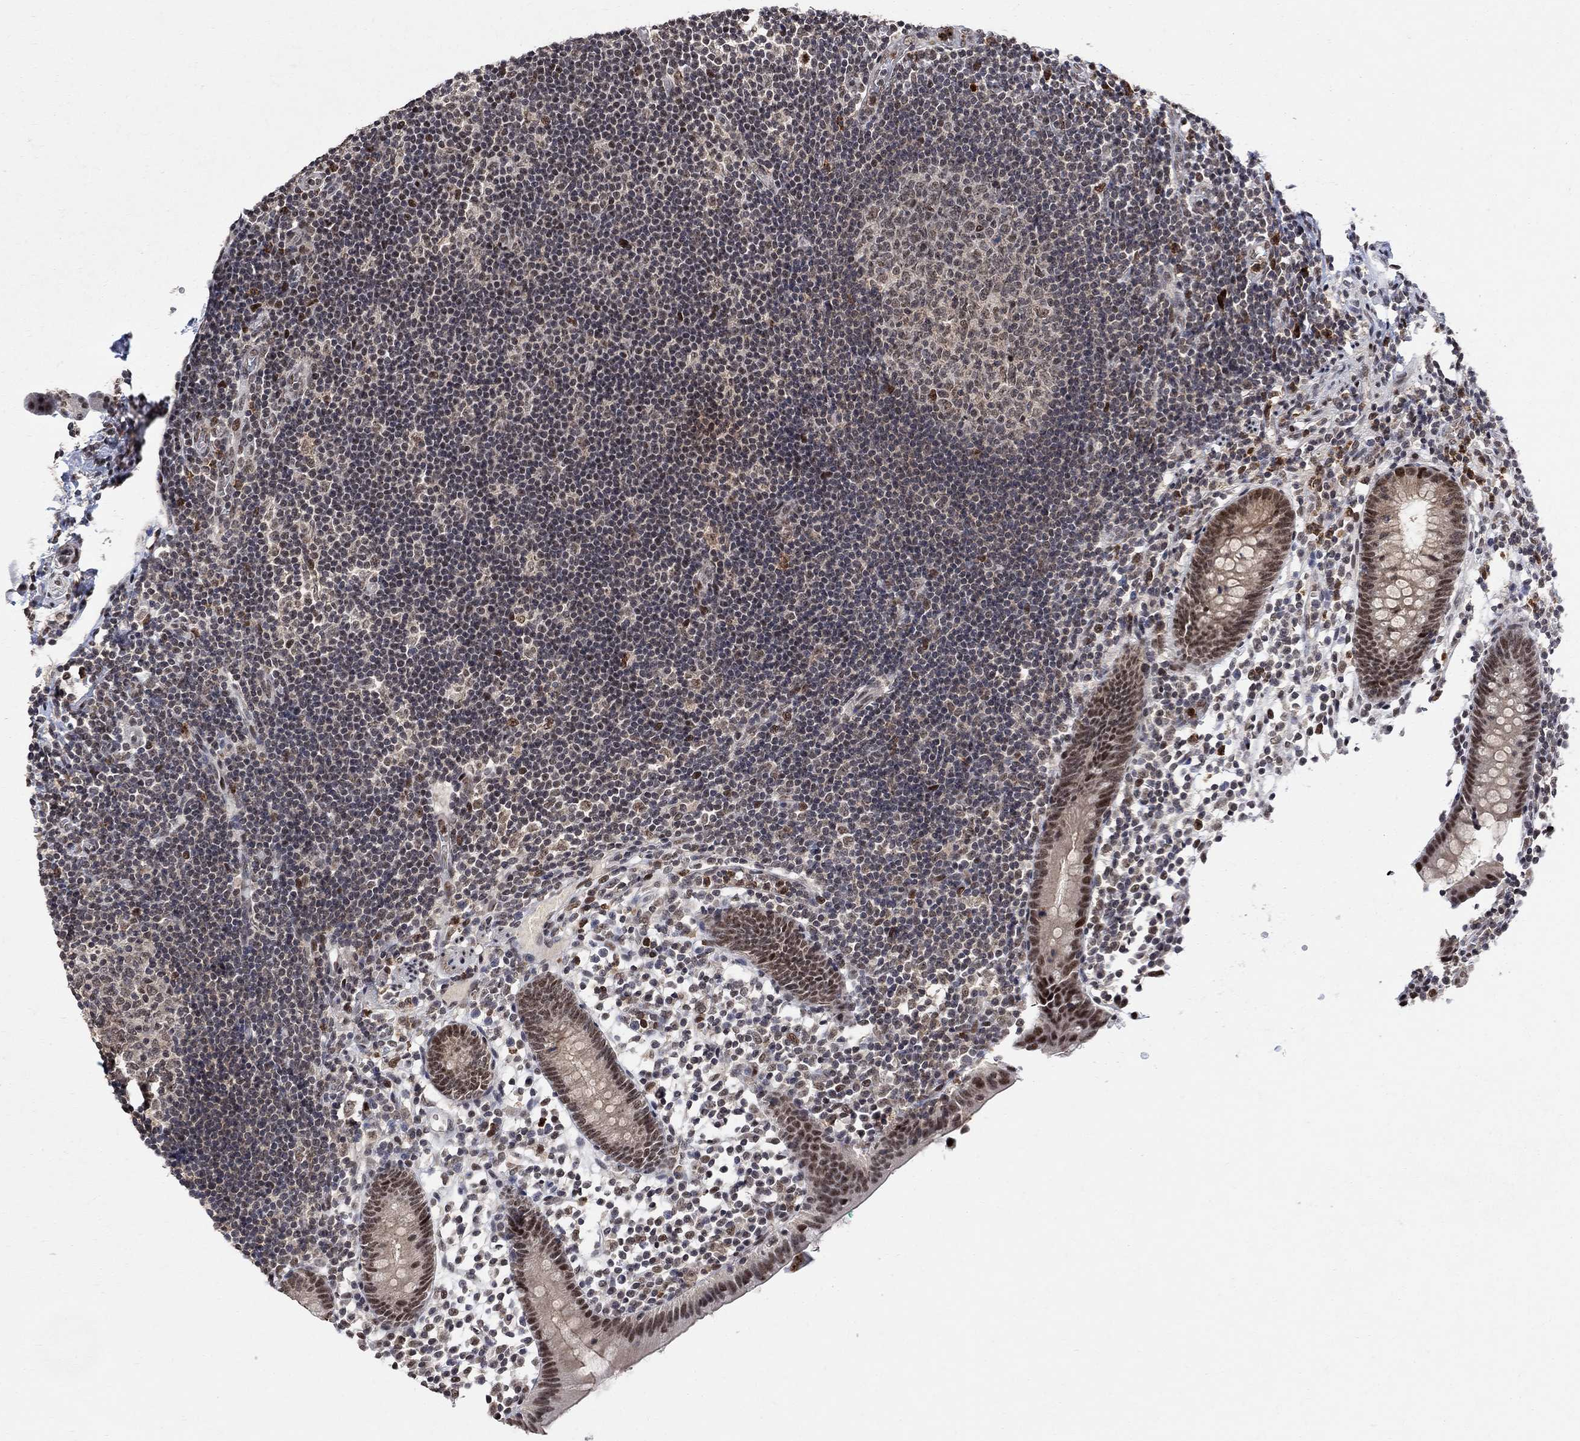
{"staining": {"intensity": "moderate", "quantity": "25%-75%", "location": "nuclear"}, "tissue": "appendix", "cell_type": "Glandular cells", "image_type": "normal", "snomed": [{"axis": "morphology", "description": "Normal tissue, NOS"}, {"axis": "topography", "description": "Appendix"}], "caption": "Immunohistochemical staining of benign appendix reveals medium levels of moderate nuclear staining in approximately 25%-75% of glandular cells. (brown staining indicates protein expression, while blue staining denotes nuclei).", "gene": "E4F1", "patient": {"sex": "female", "age": 40}}